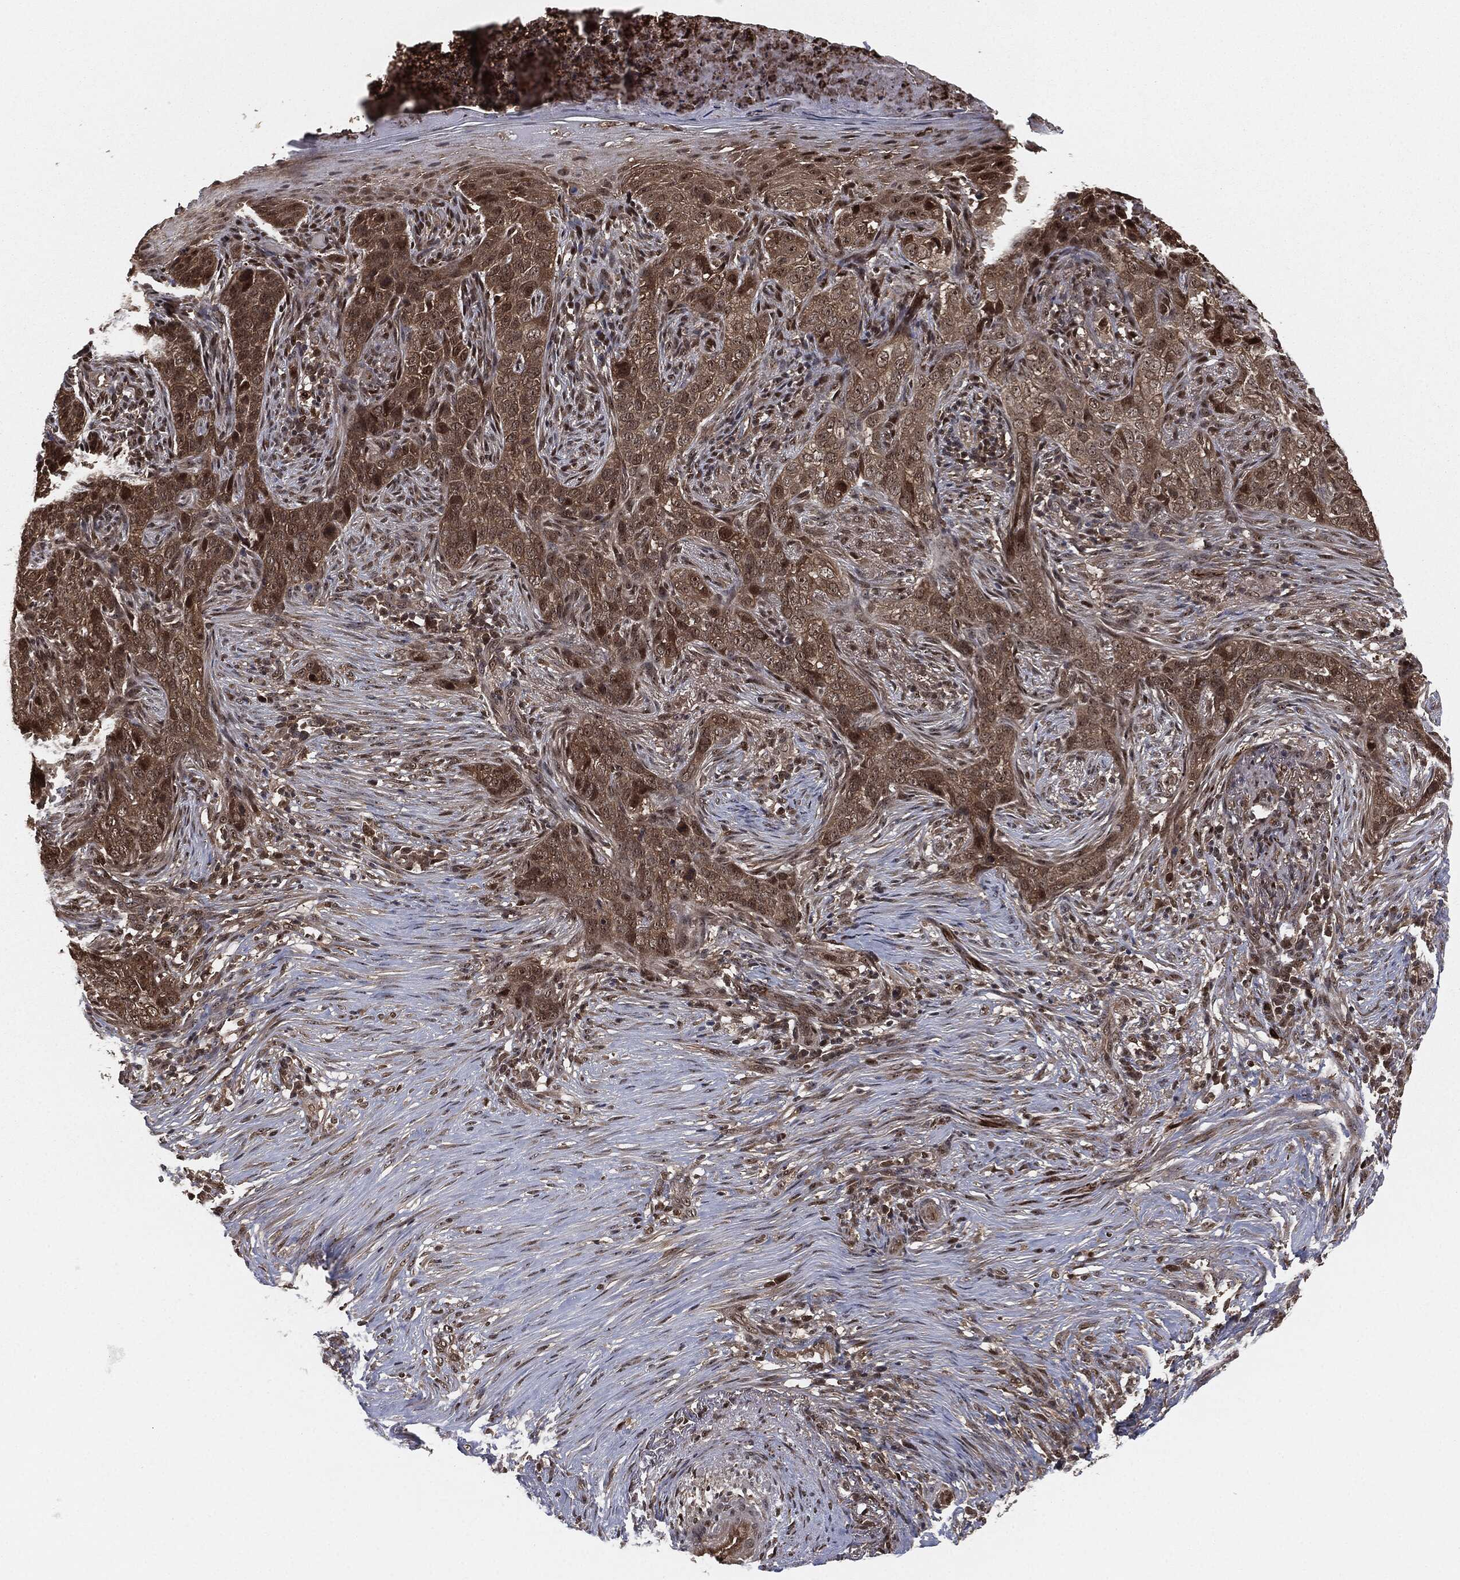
{"staining": {"intensity": "weak", "quantity": ">75%", "location": "cytoplasmic/membranous"}, "tissue": "skin cancer", "cell_type": "Tumor cells", "image_type": "cancer", "snomed": [{"axis": "morphology", "description": "Squamous cell carcinoma, NOS"}, {"axis": "topography", "description": "Skin"}], "caption": "Protein positivity by immunohistochemistry reveals weak cytoplasmic/membranous positivity in approximately >75% of tumor cells in squamous cell carcinoma (skin).", "gene": "CAPRIN2", "patient": {"sex": "male", "age": 88}}